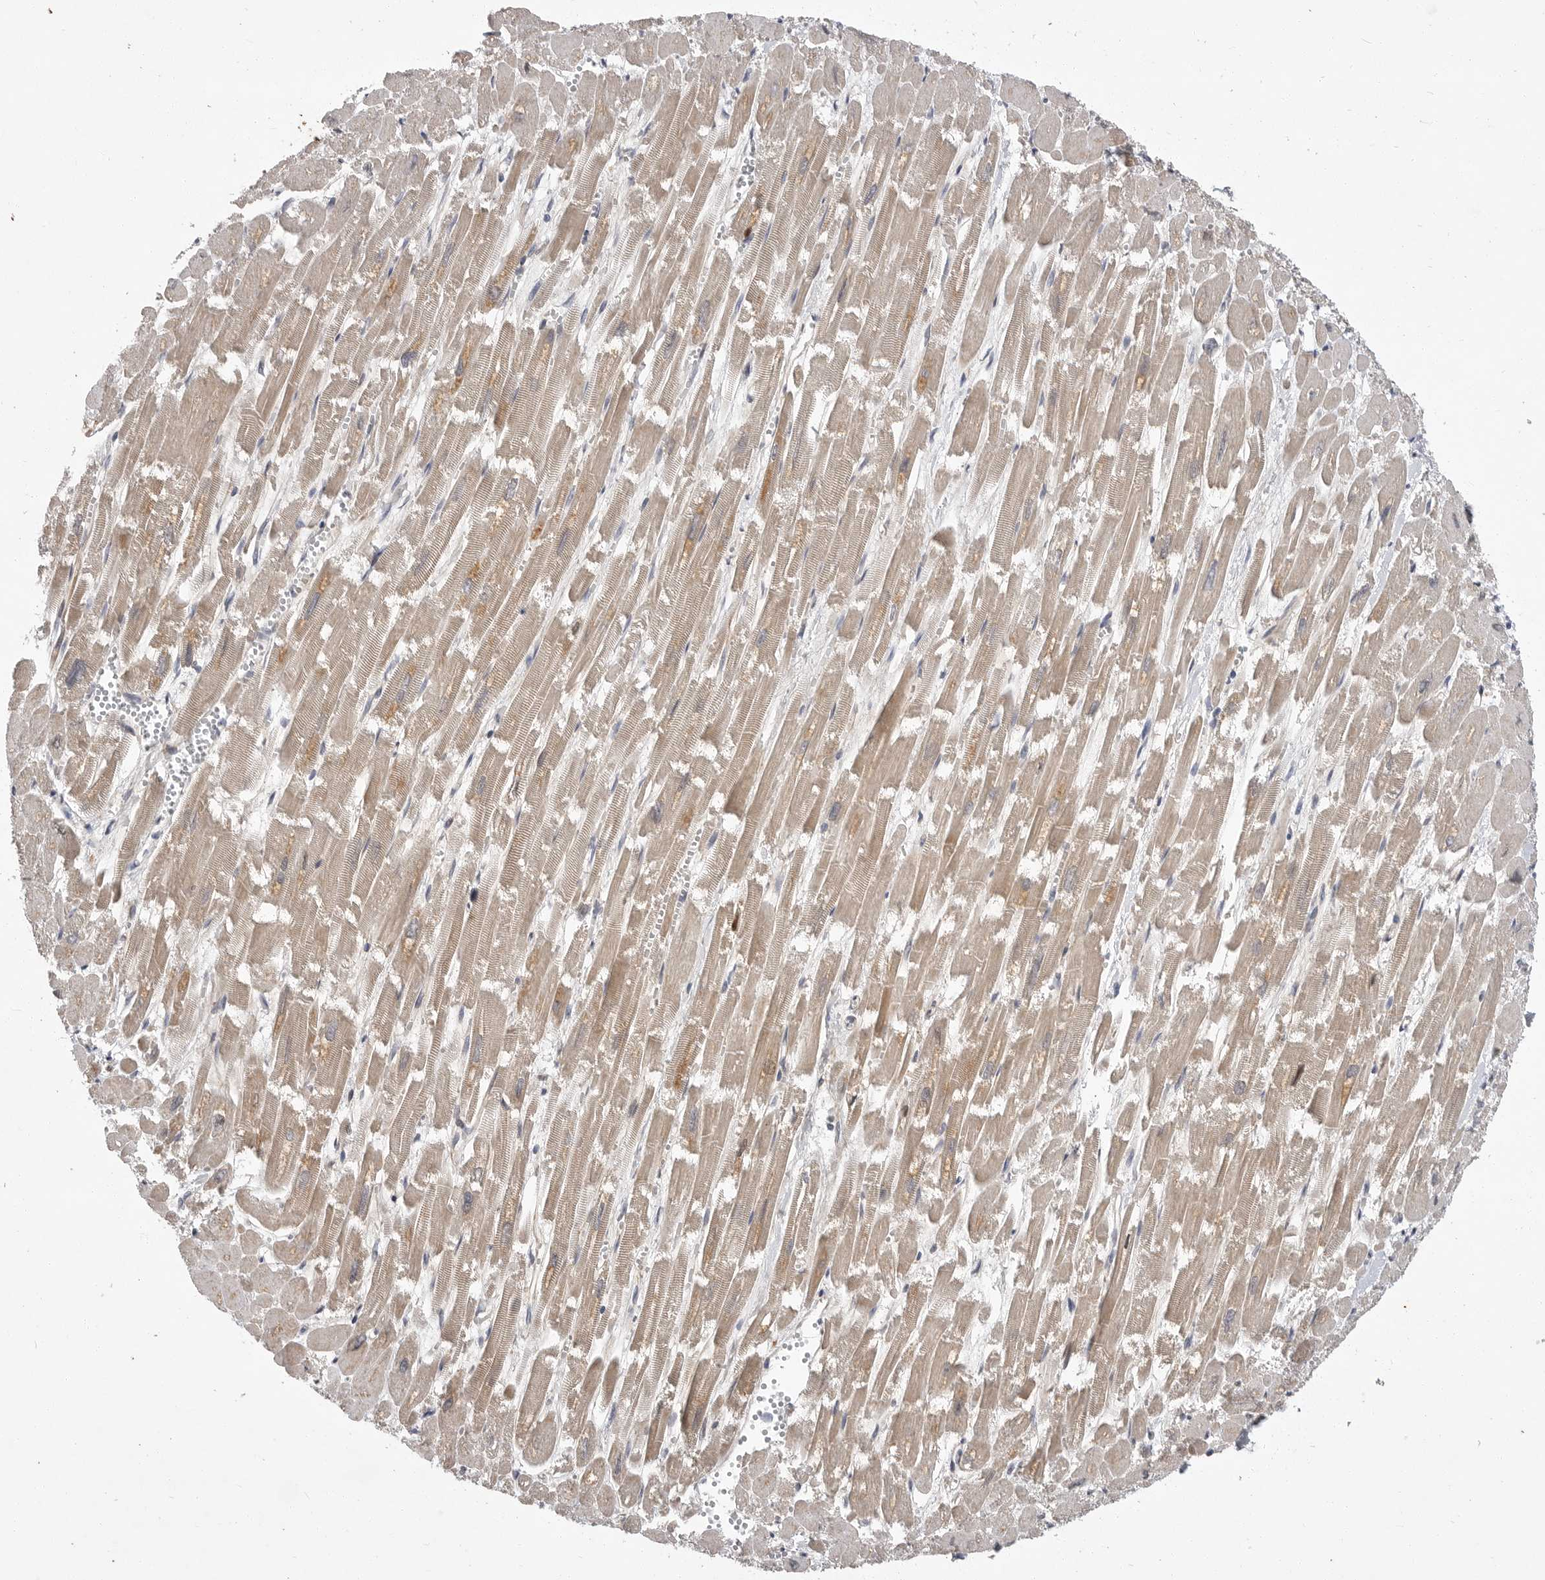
{"staining": {"intensity": "moderate", "quantity": ">75%", "location": "cytoplasmic/membranous"}, "tissue": "heart muscle", "cell_type": "Cardiomyocytes", "image_type": "normal", "snomed": [{"axis": "morphology", "description": "Normal tissue, NOS"}, {"axis": "topography", "description": "Heart"}], "caption": "Heart muscle stained with a protein marker reveals moderate staining in cardiomyocytes.", "gene": "KYAT3", "patient": {"sex": "male", "age": 54}}